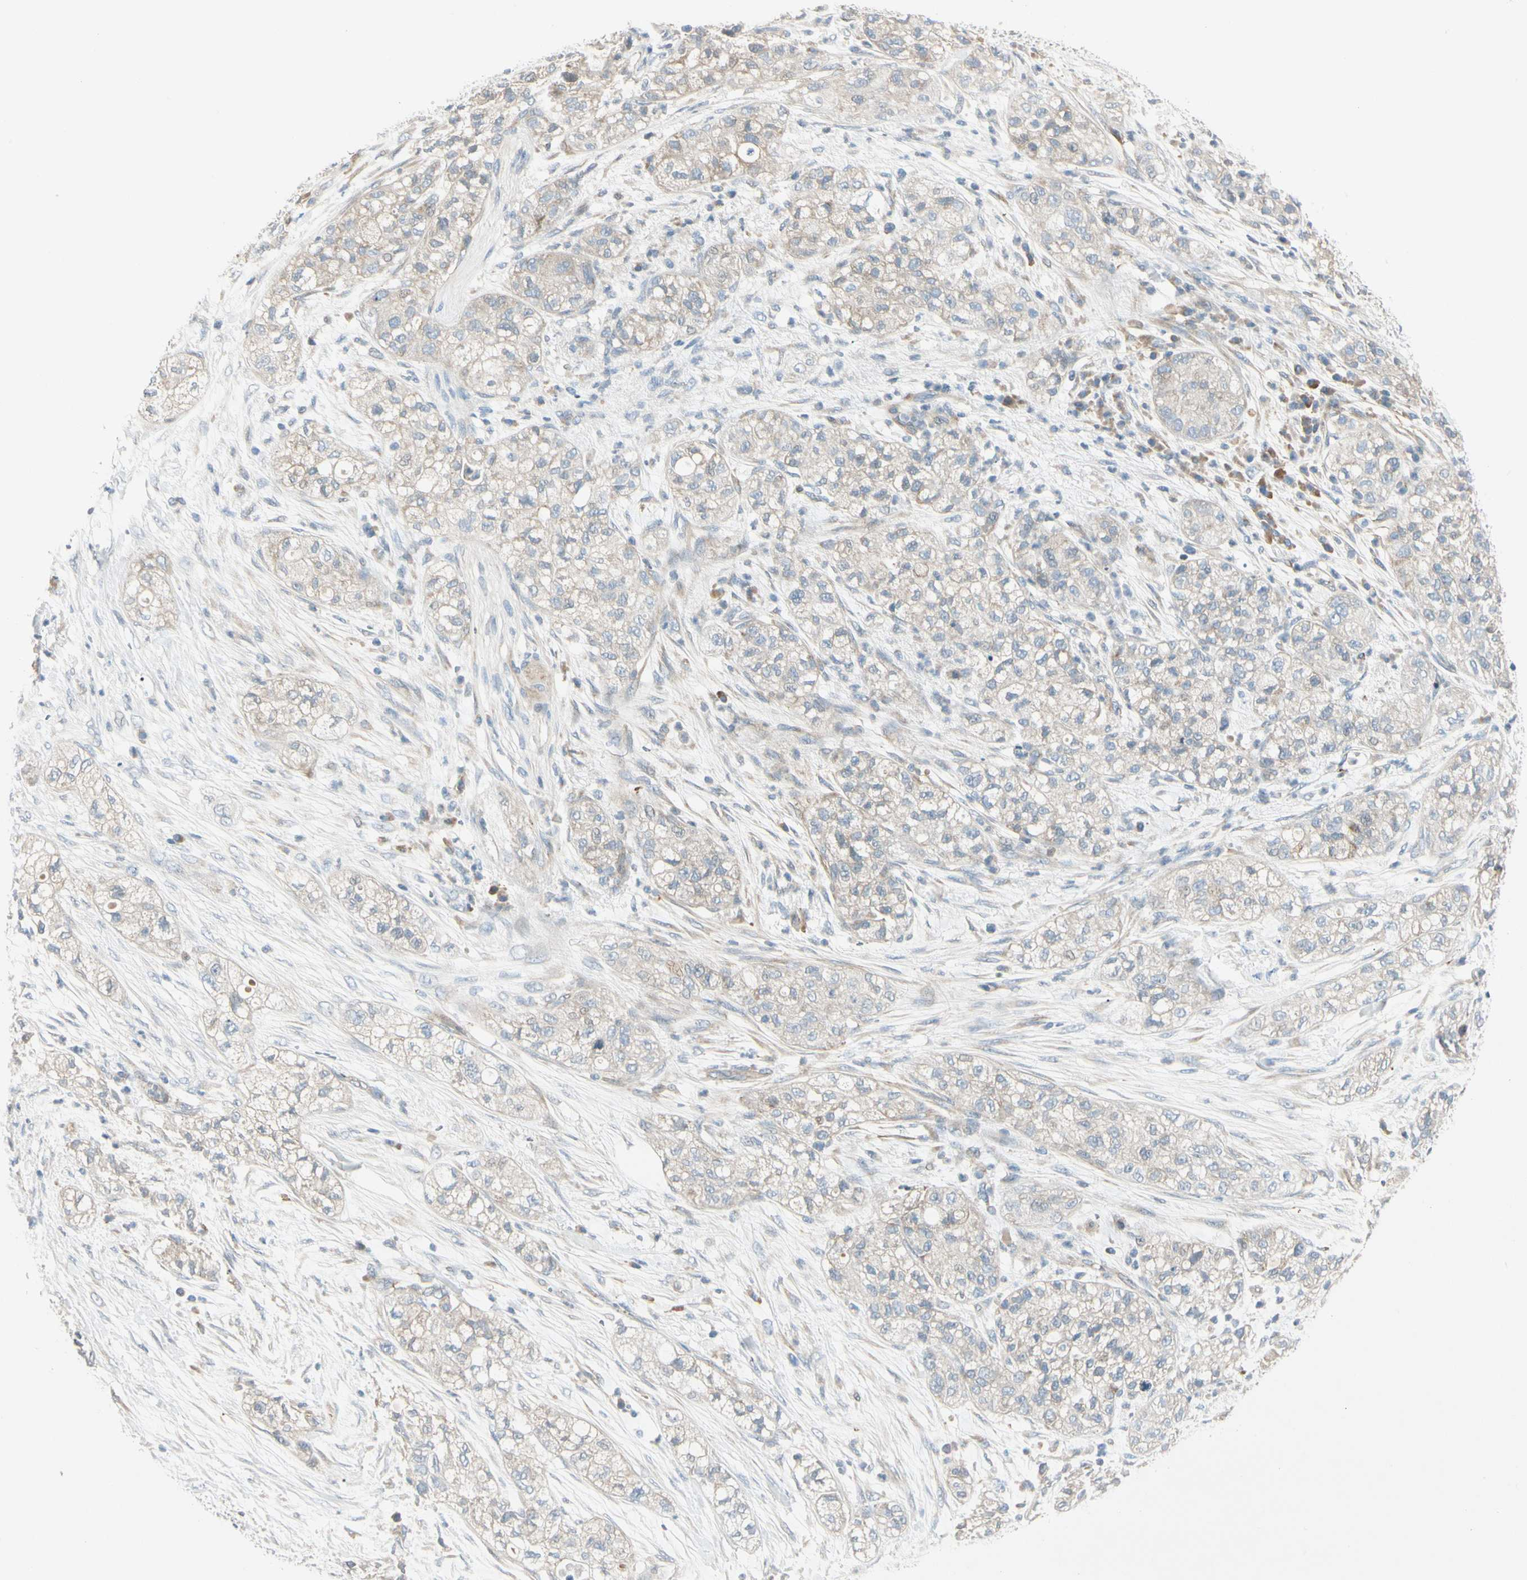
{"staining": {"intensity": "weak", "quantity": ">75%", "location": "cytoplasmic/membranous"}, "tissue": "pancreatic cancer", "cell_type": "Tumor cells", "image_type": "cancer", "snomed": [{"axis": "morphology", "description": "Adenocarcinoma, NOS"}, {"axis": "topography", "description": "Pancreas"}], "caption": "This image shows immunohistochemistry (IHC) staining of human pancreatic adenocarcinoma, with low weak cytoplasmic/membranous positivity in approximately >75% of tumor cells.", "gene": "CDH6", "patient": {"sex": "female", "age": 78}}